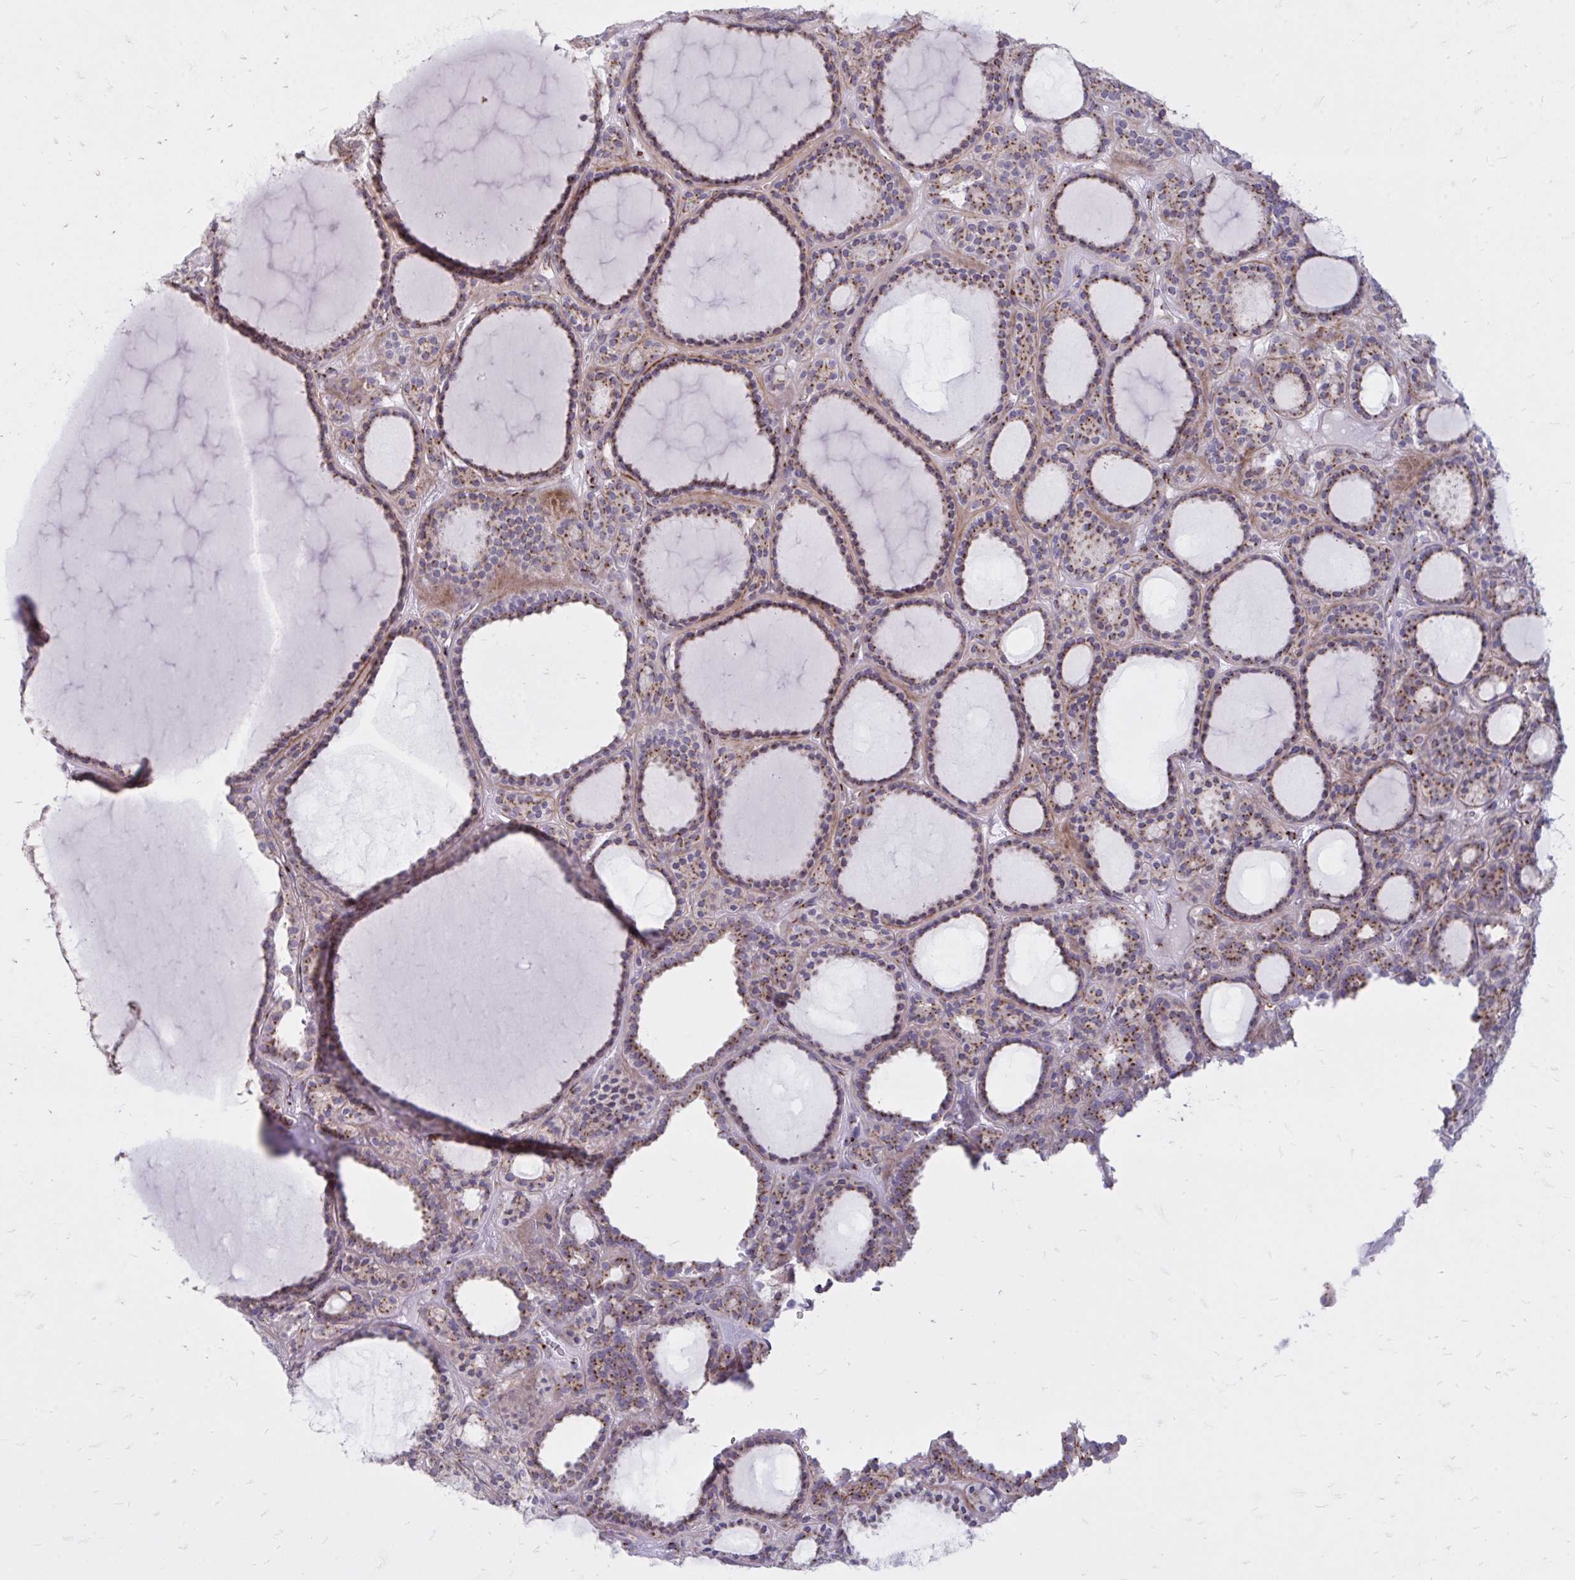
{"staining": {"intensity": "strong", "quantity": ">75%", "location": "cytoplasmic/membranous"}, "tissue": "thyroid cancer", "cell_type": "Tumor cells", "image_type": "cancer", "snomed": [{"axis": "morphology", "description": "Follicular adenoma carcinoma, NOS"}, {"axis": "topography", "description": "Thyroid gland"}], "caption": "Follicular adenoma carcinoma (thyroid) tissue demonstrates strong cytoplasmic/membranous positivity in about >75% of tumor cells, visualized by immunohistochemistry.", "gene": "RAB6B", "patient": {"sex": "female", "age": 63}}